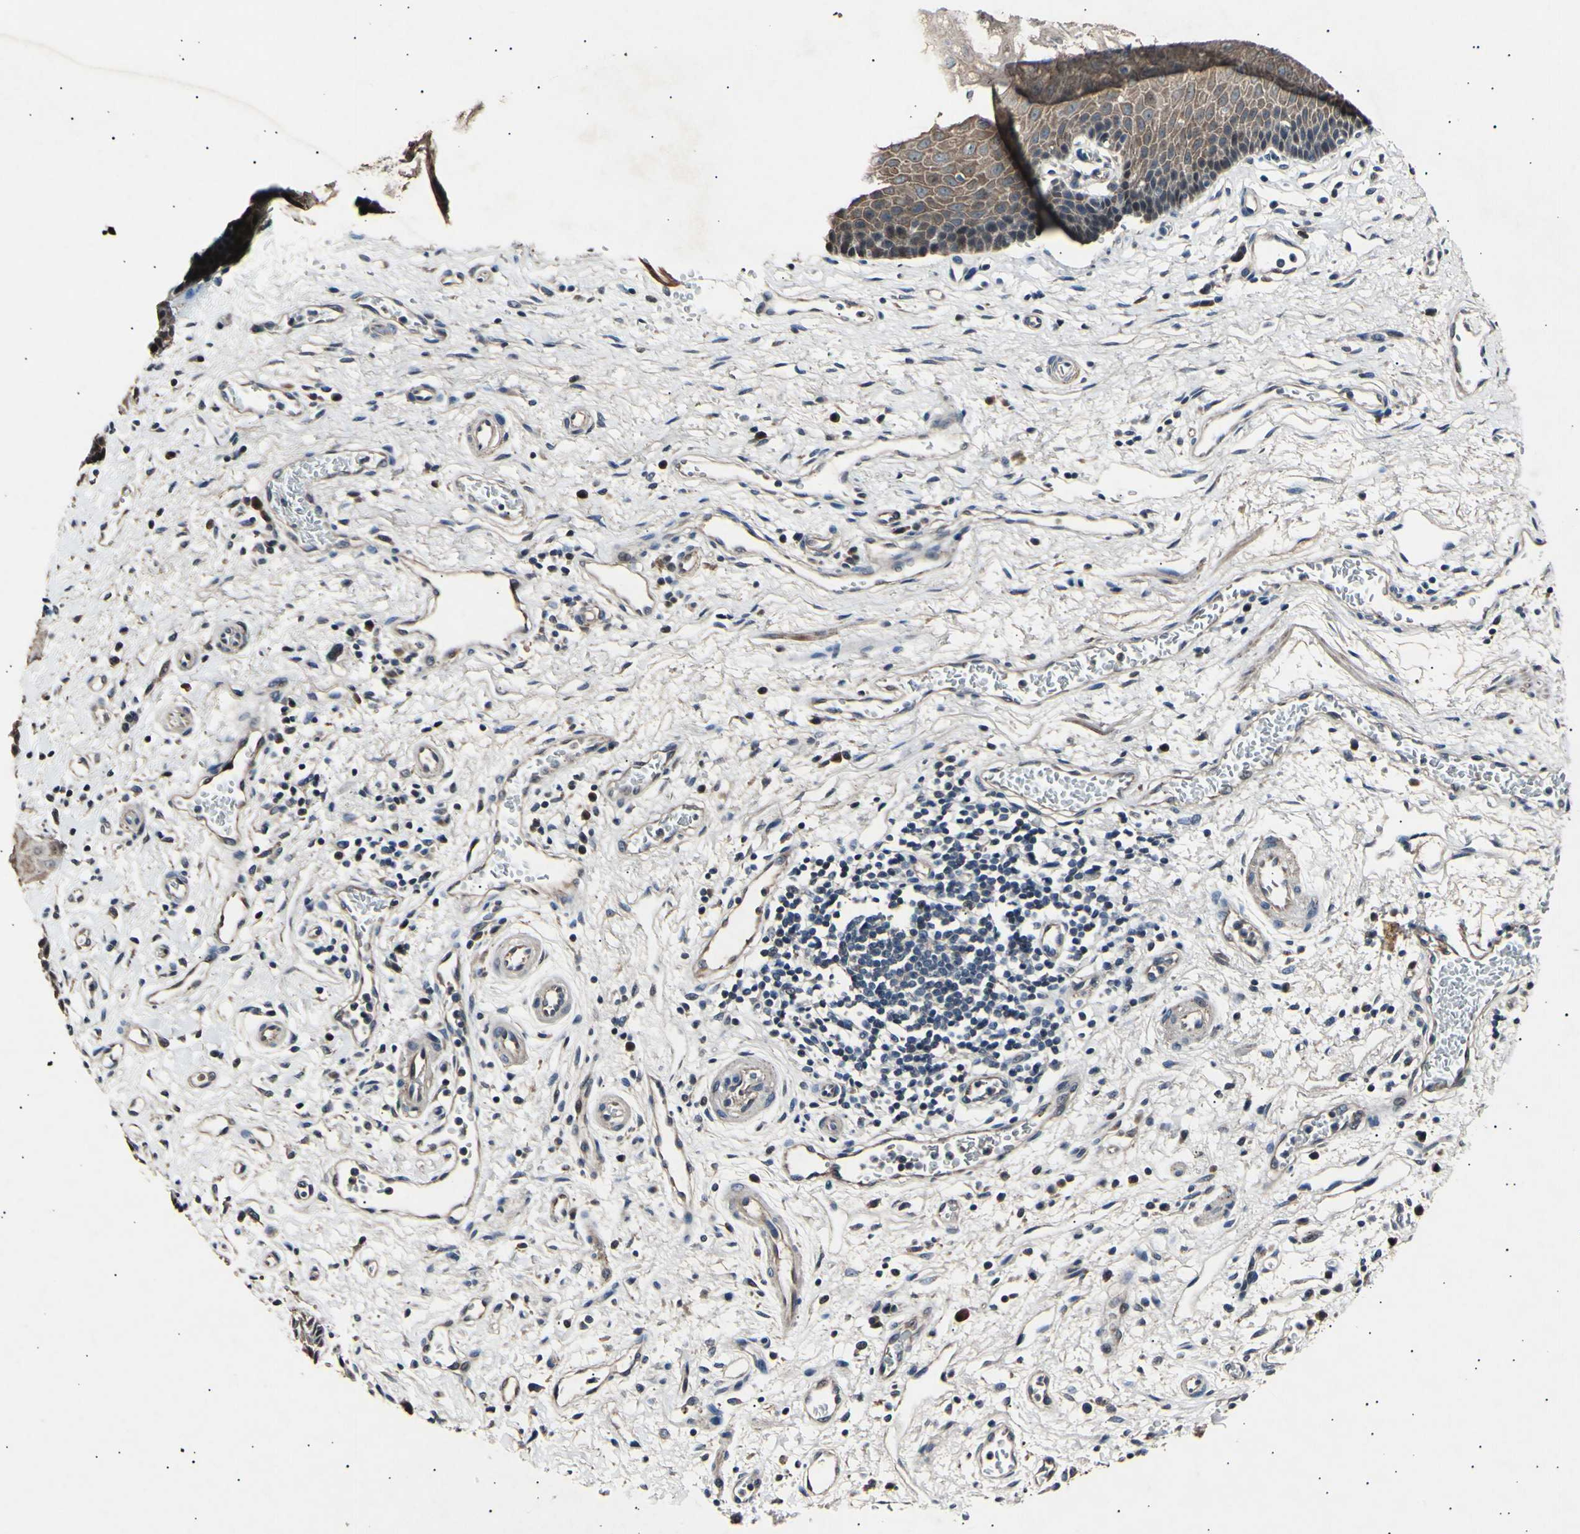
{"staining": {"intensity": "weak", "quantity": ">75%", "location": "cytoplasmic/membranous"}, "tissue": "esophagus", "cell_type": "Squamous epithelial cells", "image_type": "normal", "snomed": [{"axis": "morphology", "description": "Normal tissue, NOS"}, {"axis": "topography", "description": "Esophagus"}], "caption": "High-power microscopy captured an IHC micrograph of normal esophagus, revealing weak cytoplasmic/membranous staining in about >75% of squamous epithelial cells.", "gene": "ADCY3", "patient": {"sex": "male", "age": 54}}